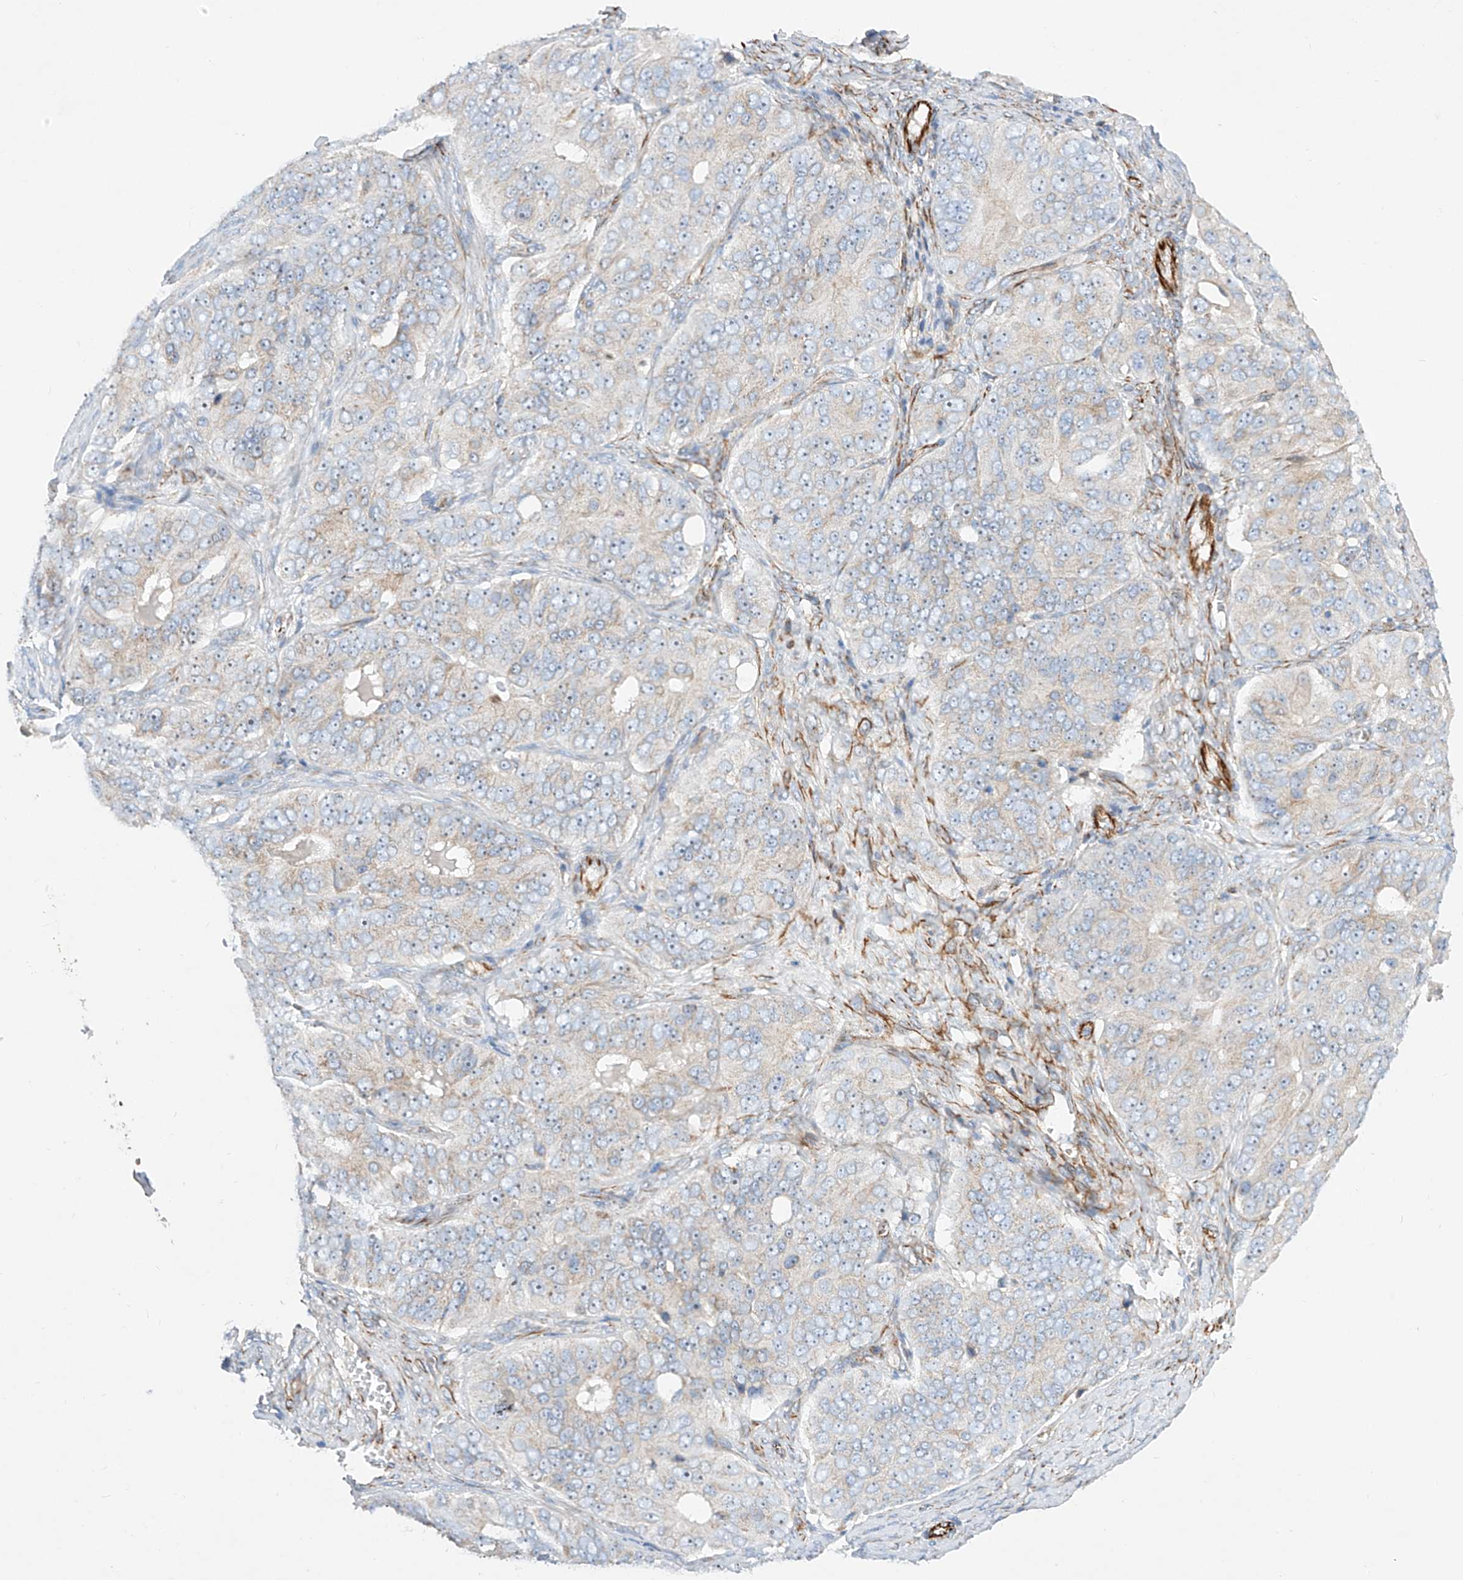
{"staining": {"intensity": "negative", "quantity": "none", "location": "none"}, "tissue": "ovarian cancer", "cell_type": "Tumor cells", "image_type": "cancer", "snomed": [{"axis": "morphology", "description": "Carcinoma, endometroid"}, {"axis": "topography", "description": "Ovary"}], "caption": "IHC photomicrograph of neoplastic tissue: human ovarian endometroid carcinoma stained with DAB displays no significant protein positivity in tumor cells. (DAB (3,3'-diaminobenzidine) IHC, high magnification).", "gene": "CST9", "patient": {"sex": "female", "age": 51}}